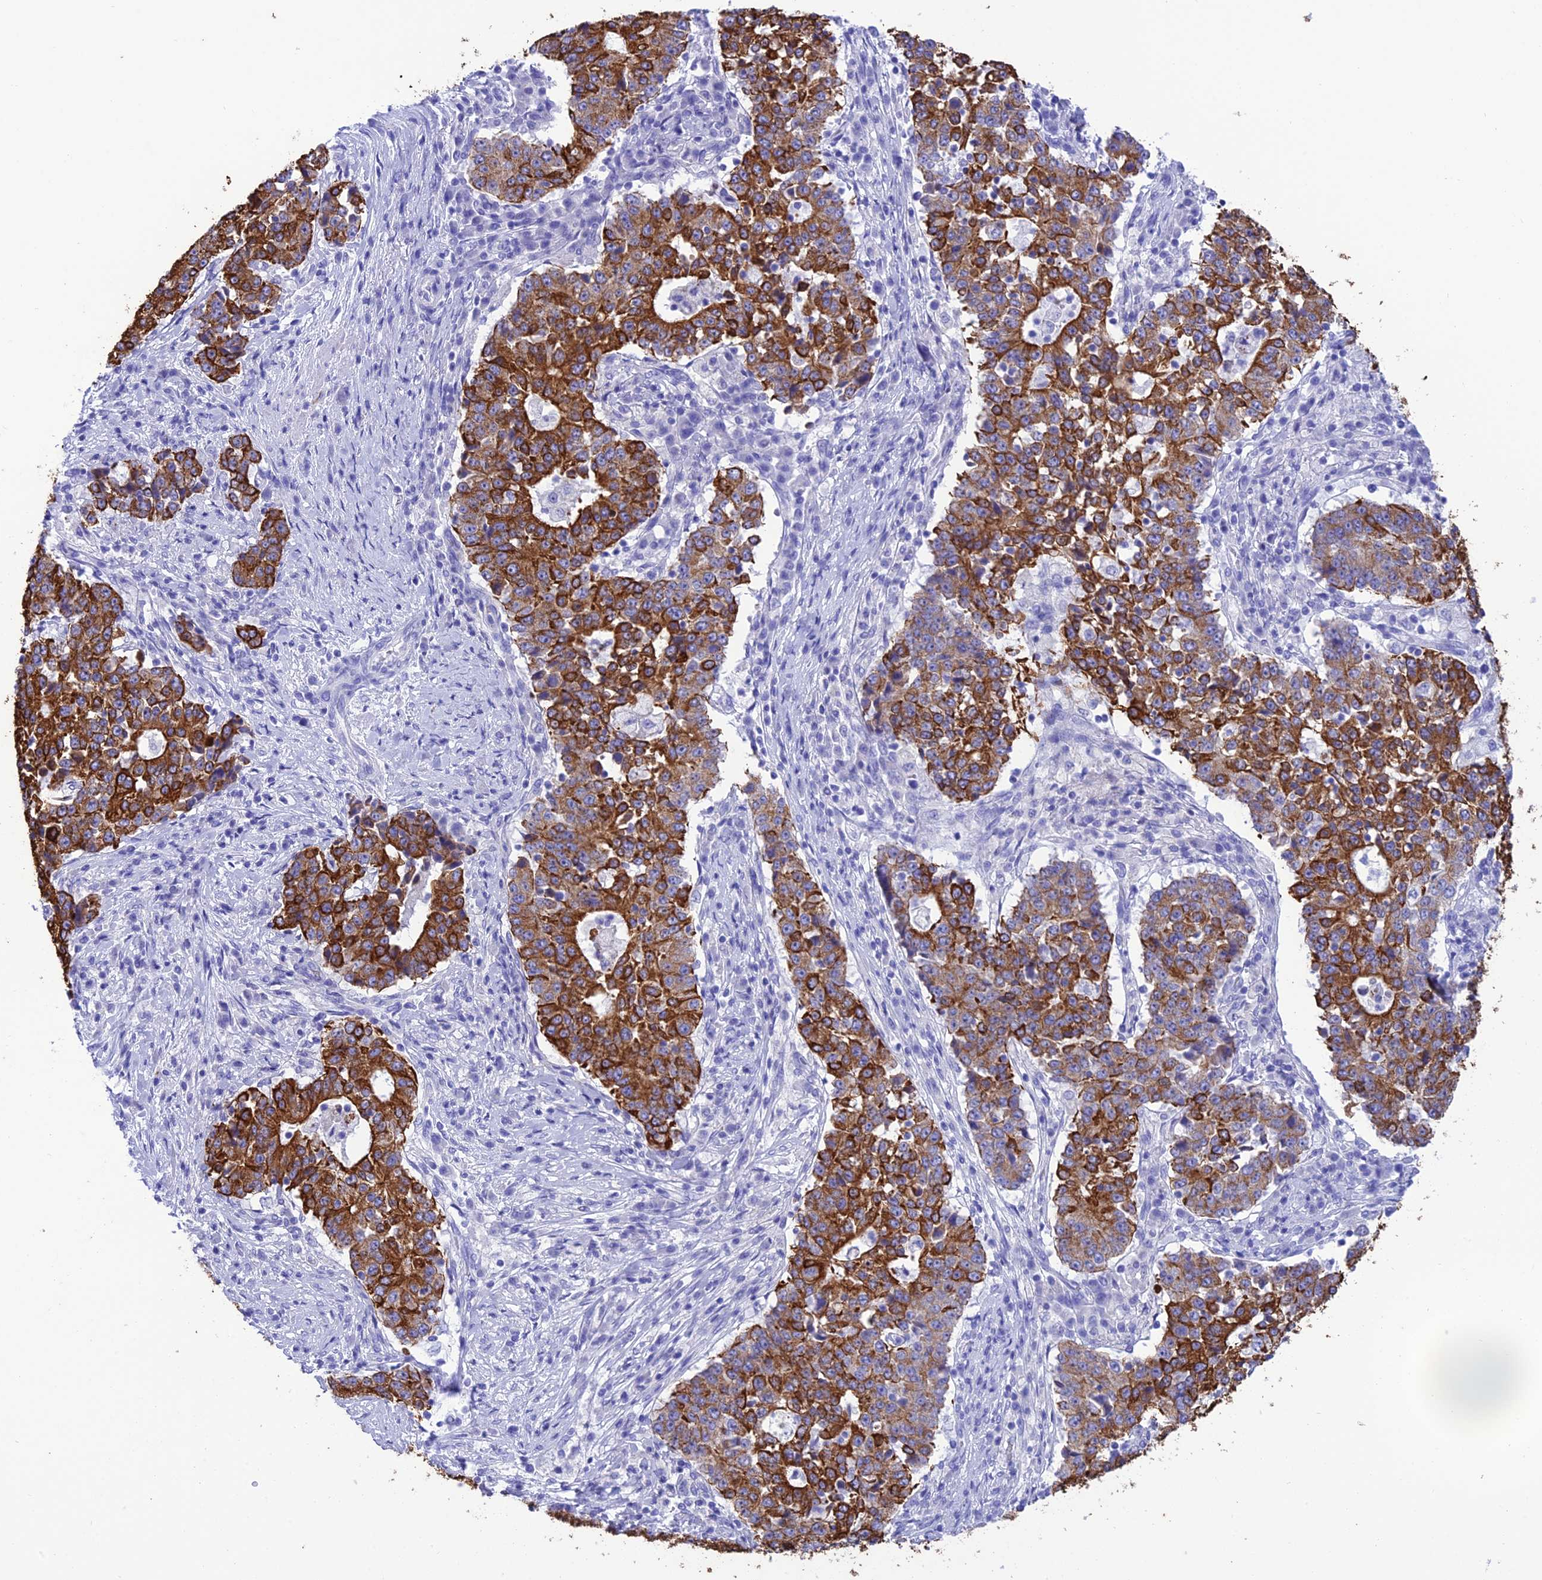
{"staining": {"intensity": "strong", "quantity": ">75%", "location": "cytoplasmic/membranous"}, "tissue": "stomach cancer", "cell_type": "Tumor cells", "image_type": "cancer", "snomed": [{"axis": "morphology", "description": "Adenocarcinoma, NOS"}, {"axis": "topography", "description": "Stomach"}], "caption": "Immunohistochemical staining of human adenocarcinoma (stomach) demonstrates strong cytoplasmic/membranous protein expression in about >75% of tumor cells. The protein of interest is shown in brown color, while the nuclei are stained blue.", "gene": "VPS52", "patient": {"sex": "male", "age": 59}}